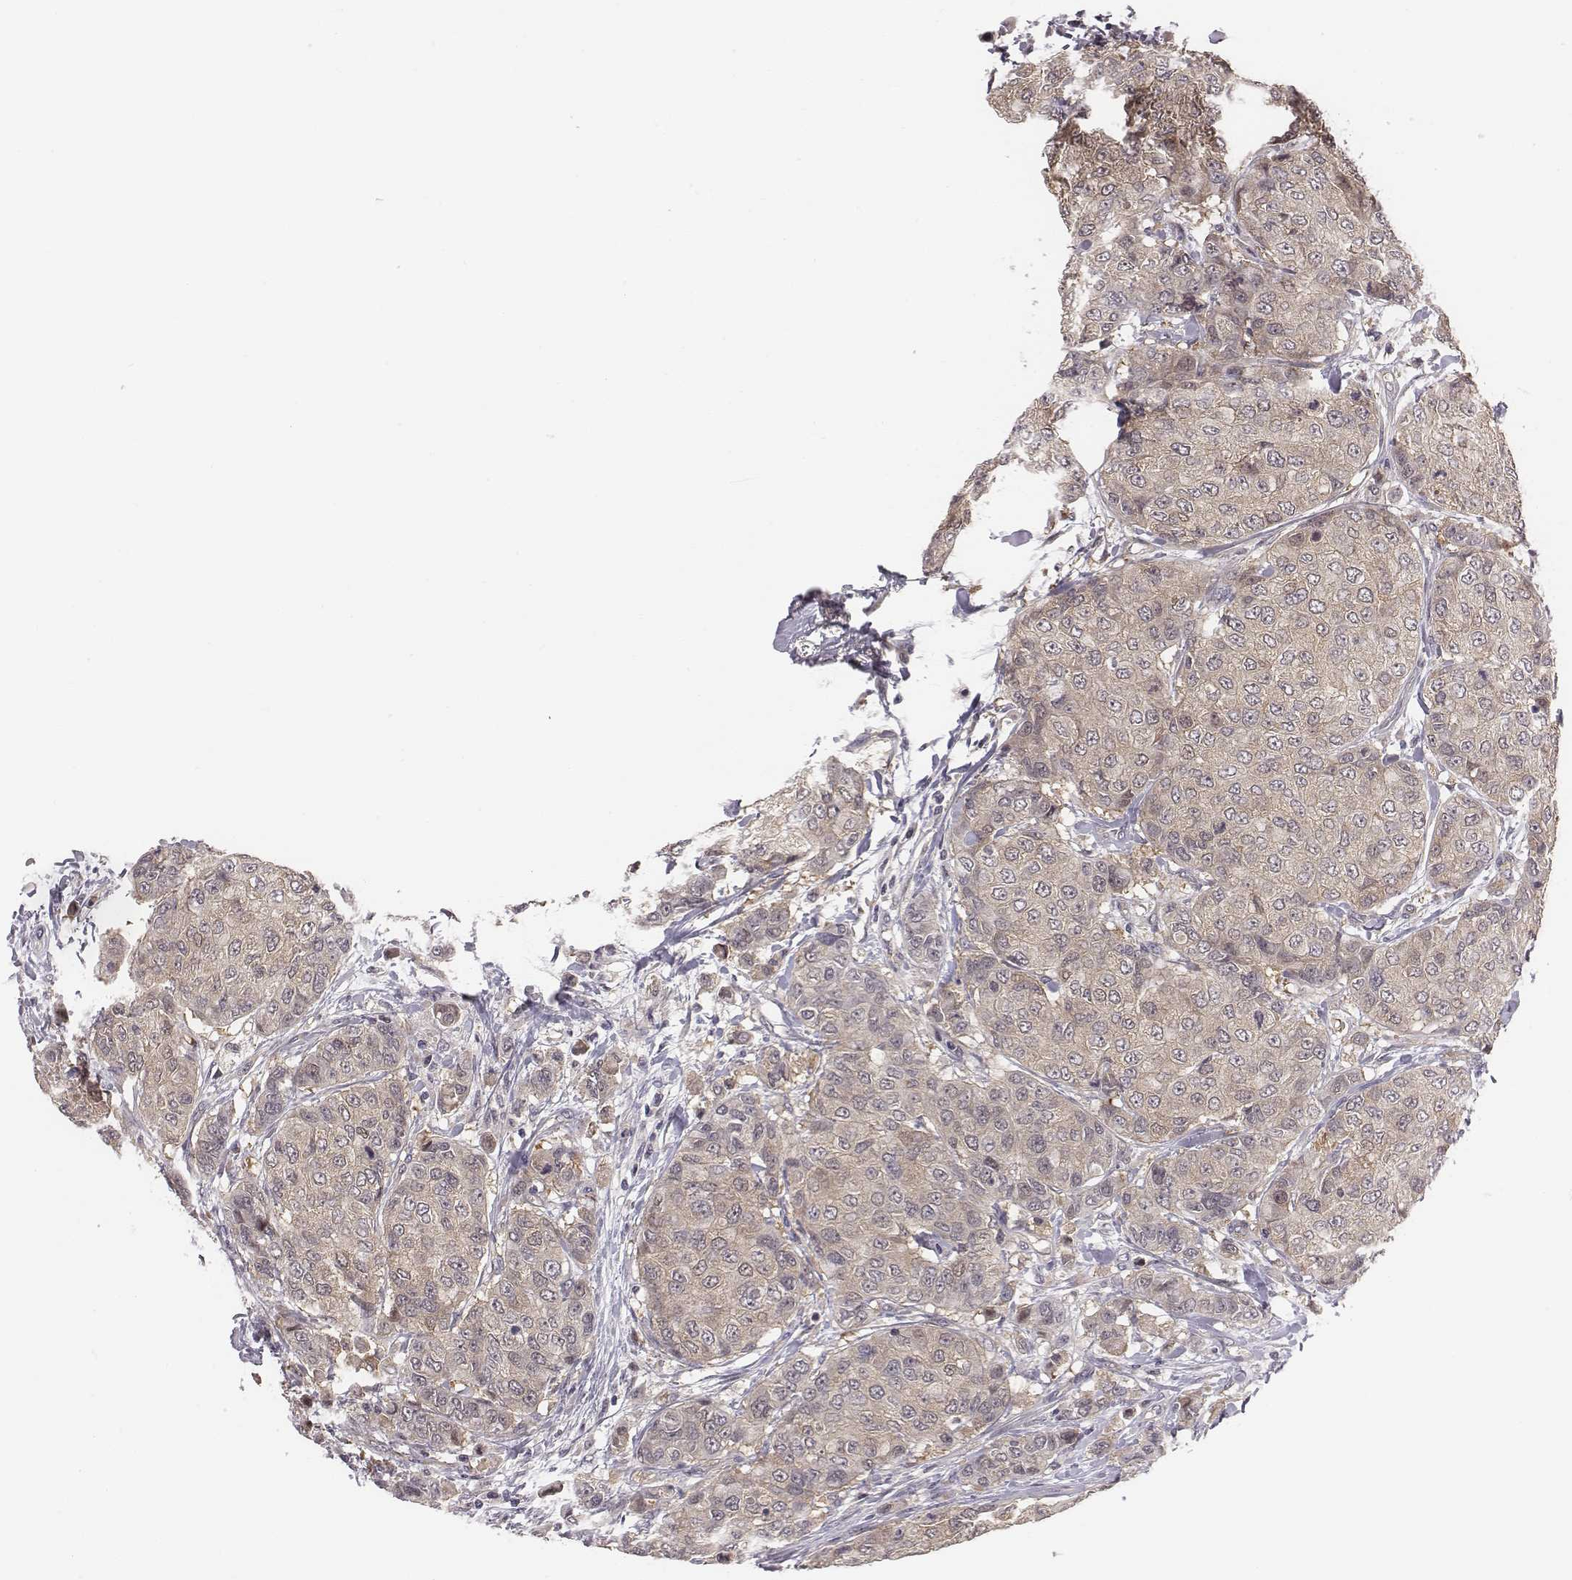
{"staining": {"intensity": "weak", "quantity": ">75%", "location": "cytoplasmic/membranous"}, "tissue": "breast cancer", "cell_type": "Tumor cells", "image_type": "cancer", "snomed": [{"axis": "morphology", "description": "Duct carcinoma"}, {"axis": "topography", "description": "Breast"}], "caption": "Immunohistochemistry (IHC) (DAB) staining of human breast cancer (infiltrating ductal carcinoma) demonstrates weak cytoplasmic/membranous protein expression in approximately >75% of tumor cells.", "gene": "SMURF2", "patient": {"sex": "female", "age": 27}}